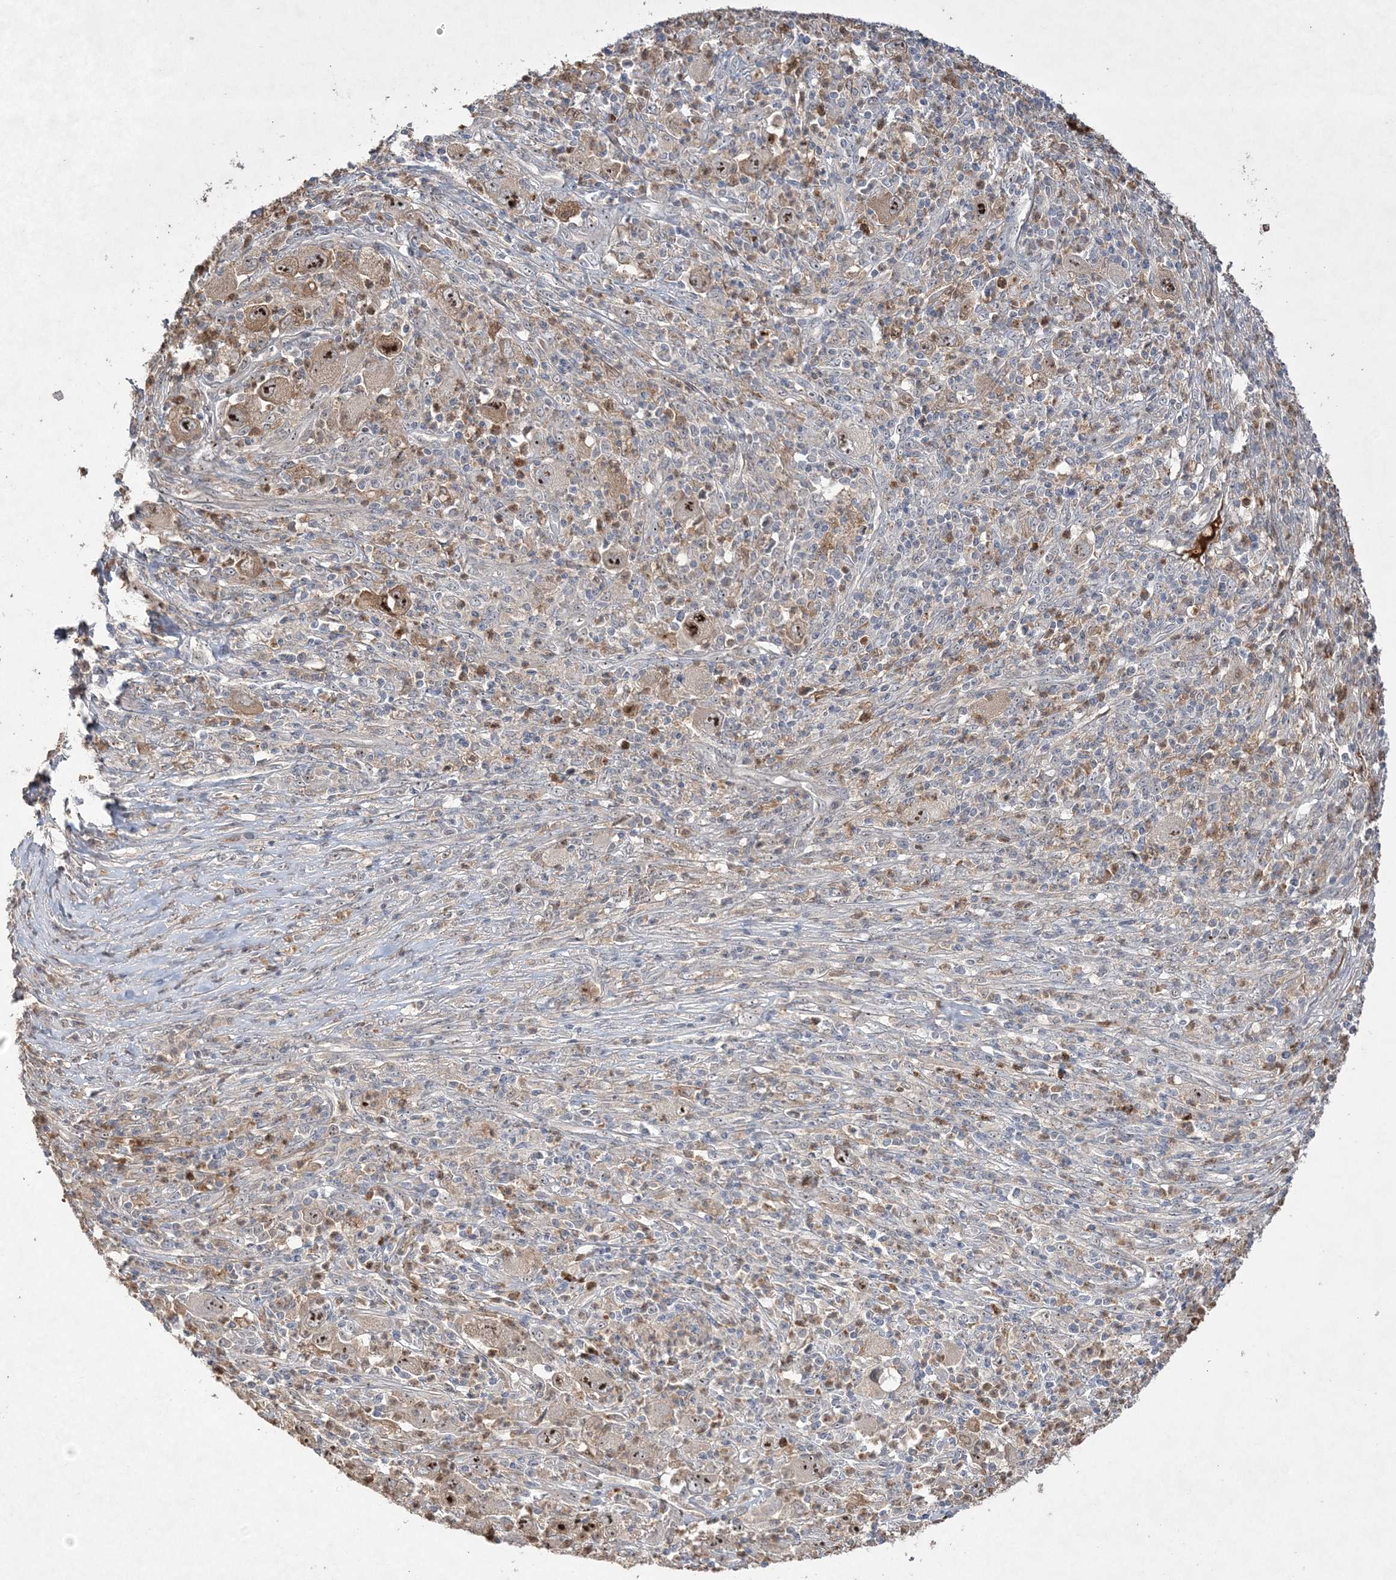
{"staining": {"intensity": "strong", "quantity": ">75%", "location": "nuclear"}, "tissue": "melanoma", "cell_type": "Tumor cells", "image_type": "cancer", "snomed": [{"axis": "morphology", "description": "Malignant melanoma, Metastatic site"}, {"axis": "topography", "description": "Skin"}], "caption": "About >75% of tumor cells in melanoma reveal strong nuclear protein expression as visualized by brown immunohistochemical staining.", "gene": "NOP16", "patient": {"sex": "female", "age": 56}}